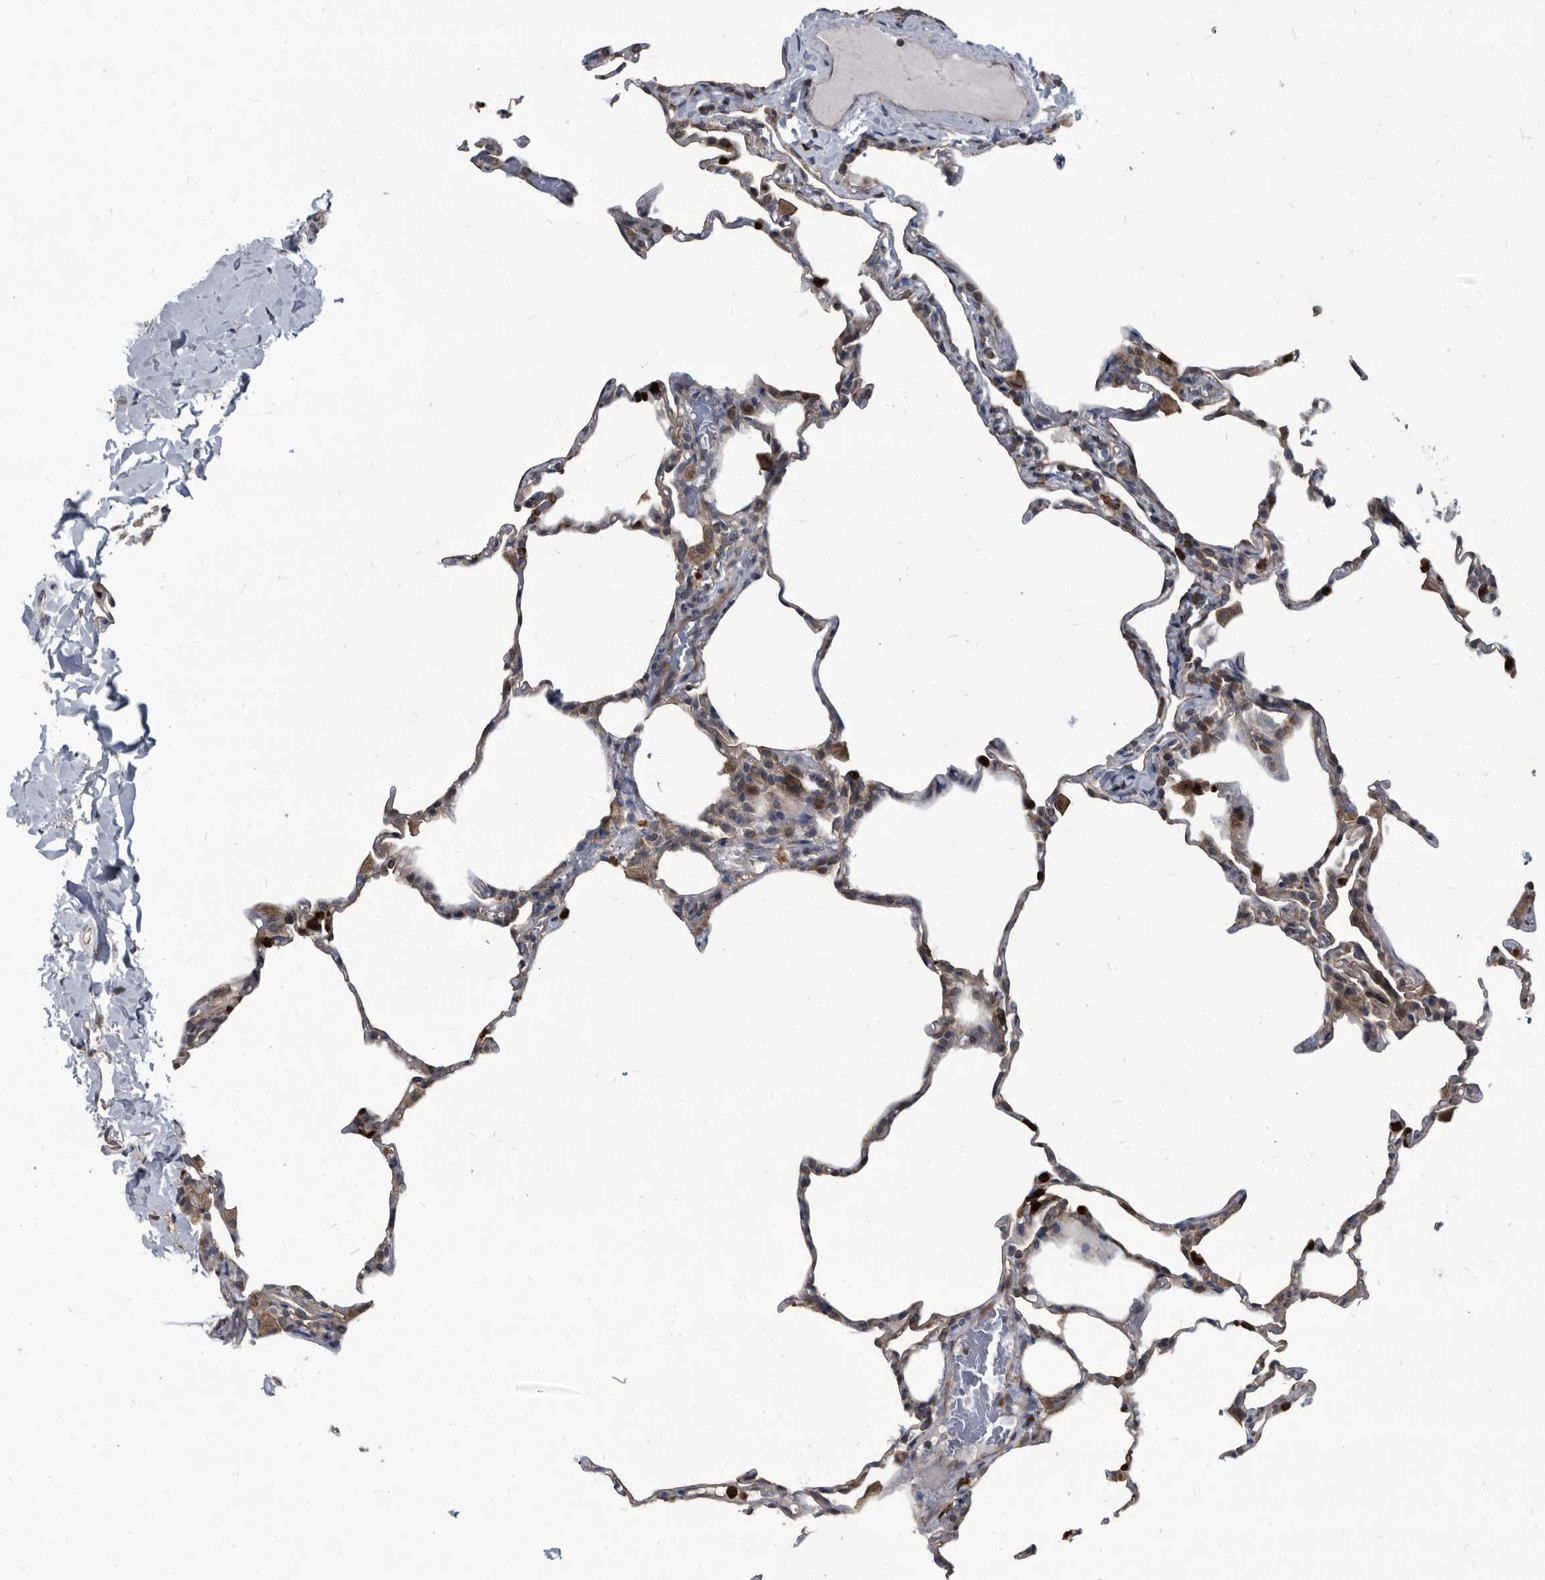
{"staining": {"intensity": "weak", "quantity": "<25%", "location": "cytoplasmic/membranous"}, "tissue": "lung", "cell_type": "Alveolar cells", "image_type": "normal", "snomed": [{"axis": "morphology", "description": "Normal tissue, NOS"}, {"axis": "topography", "description": "Lung"}], "caption": "Immunohistochemical staining of unremarkable human lung shows no significant staining in alveolar cells. (DAB (3,3'-diaminobenzidine) IHC, high magnification).", "gene": "CDV3", "patient": {"sex": "male", "age": 20}}